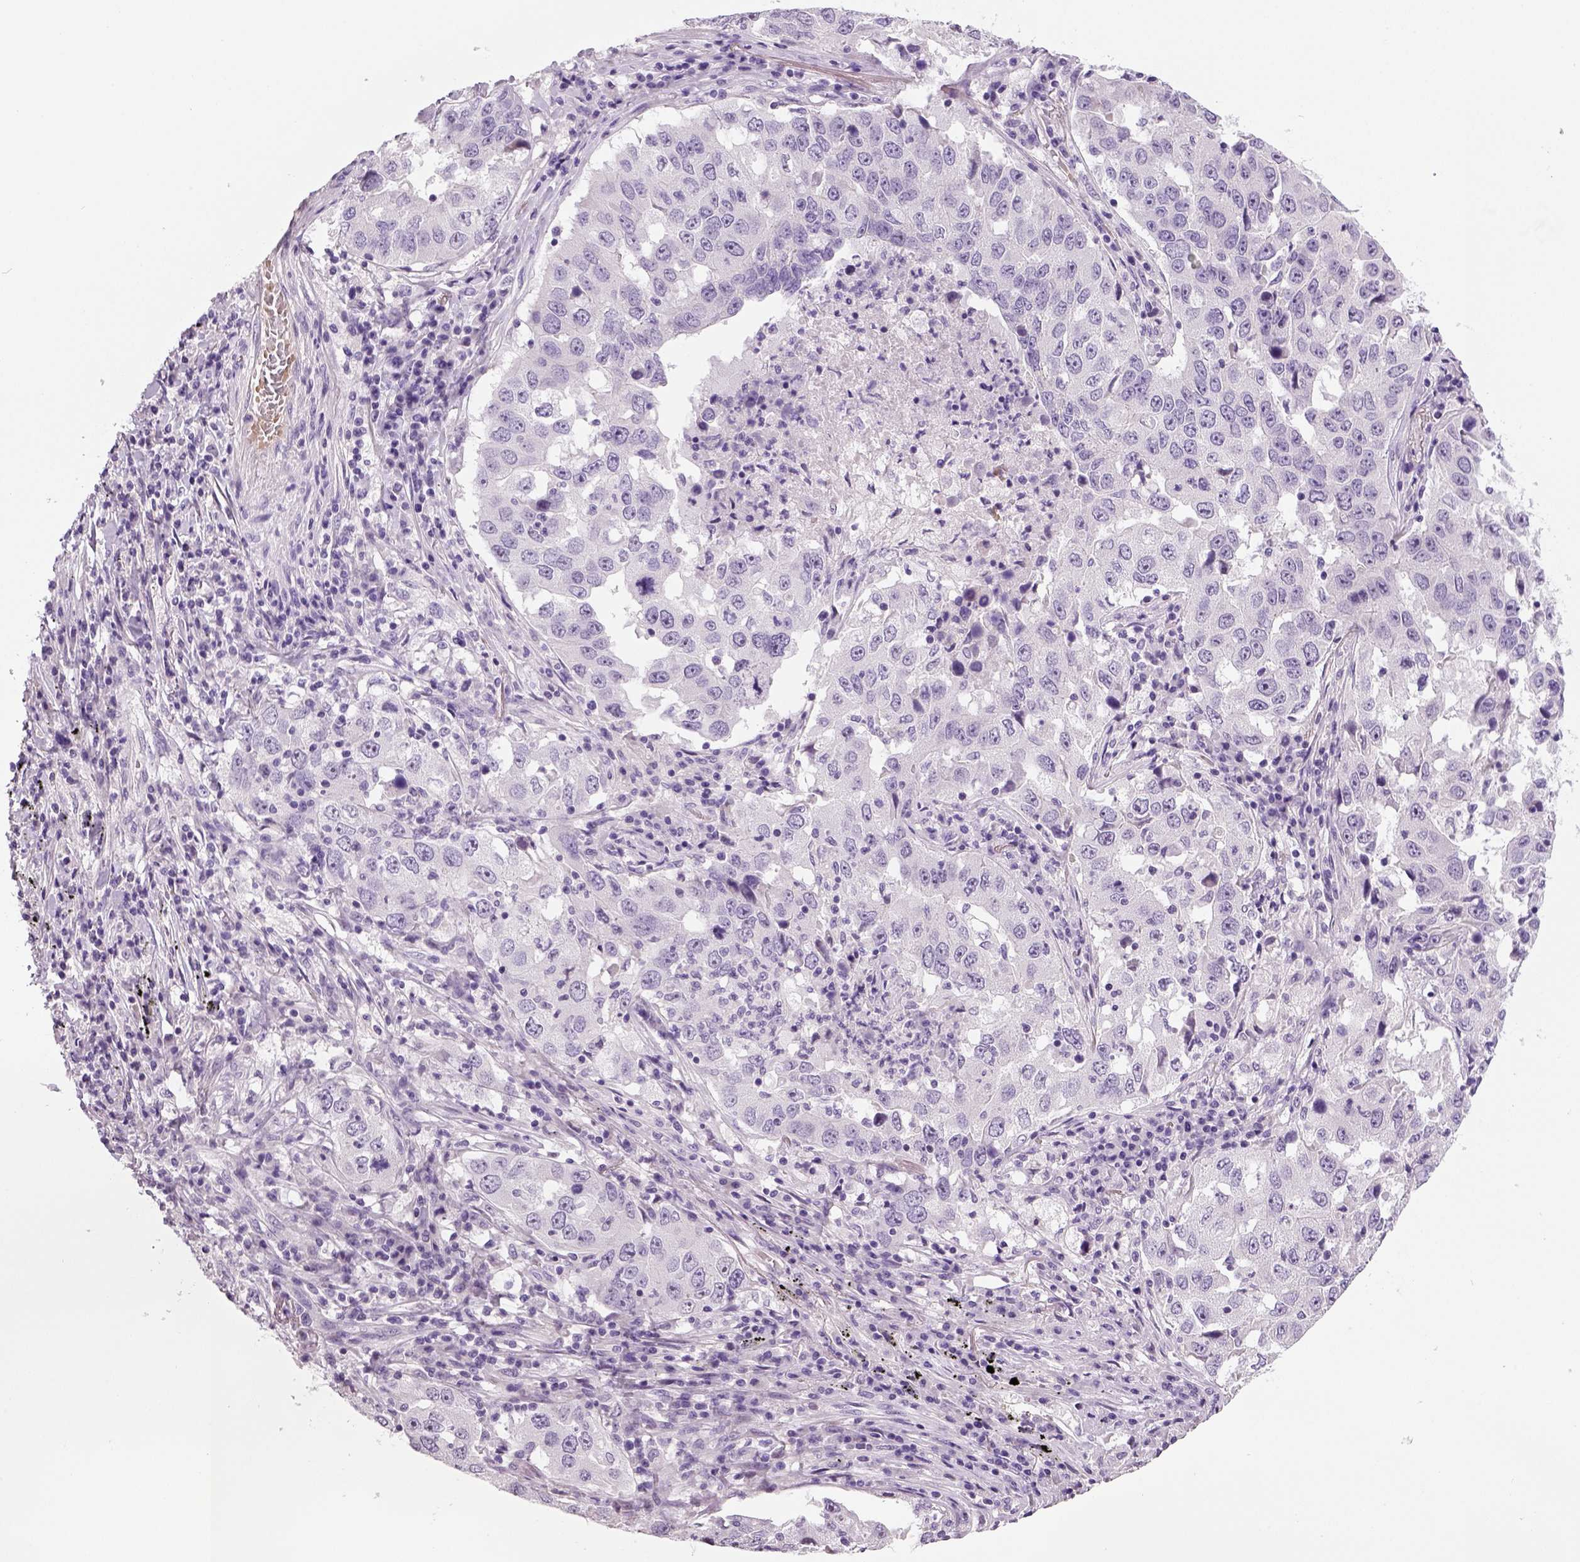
{"staining": {"intensity": "negative", "quantity": "none", "location": "none"}, "tissue": "lung cancer", "cell_type": "Tumor cells", "image_type": "cancer", "snomed": [{"axis": "morphology", "description": "Adenocarcinoma, NOS"}, {"axis": "topography", "description": "Lung"}], "caption": "Immunohistochemical staining of adenocarcinoma (lung) shows no significant positivity in tumor cells. (DAB (3,3'-diaminobenzidine) immunohistochemistry (IHC), high magnification).", "gene": "TSPAN7", "patient": {"sex": "male", "age": 73}}